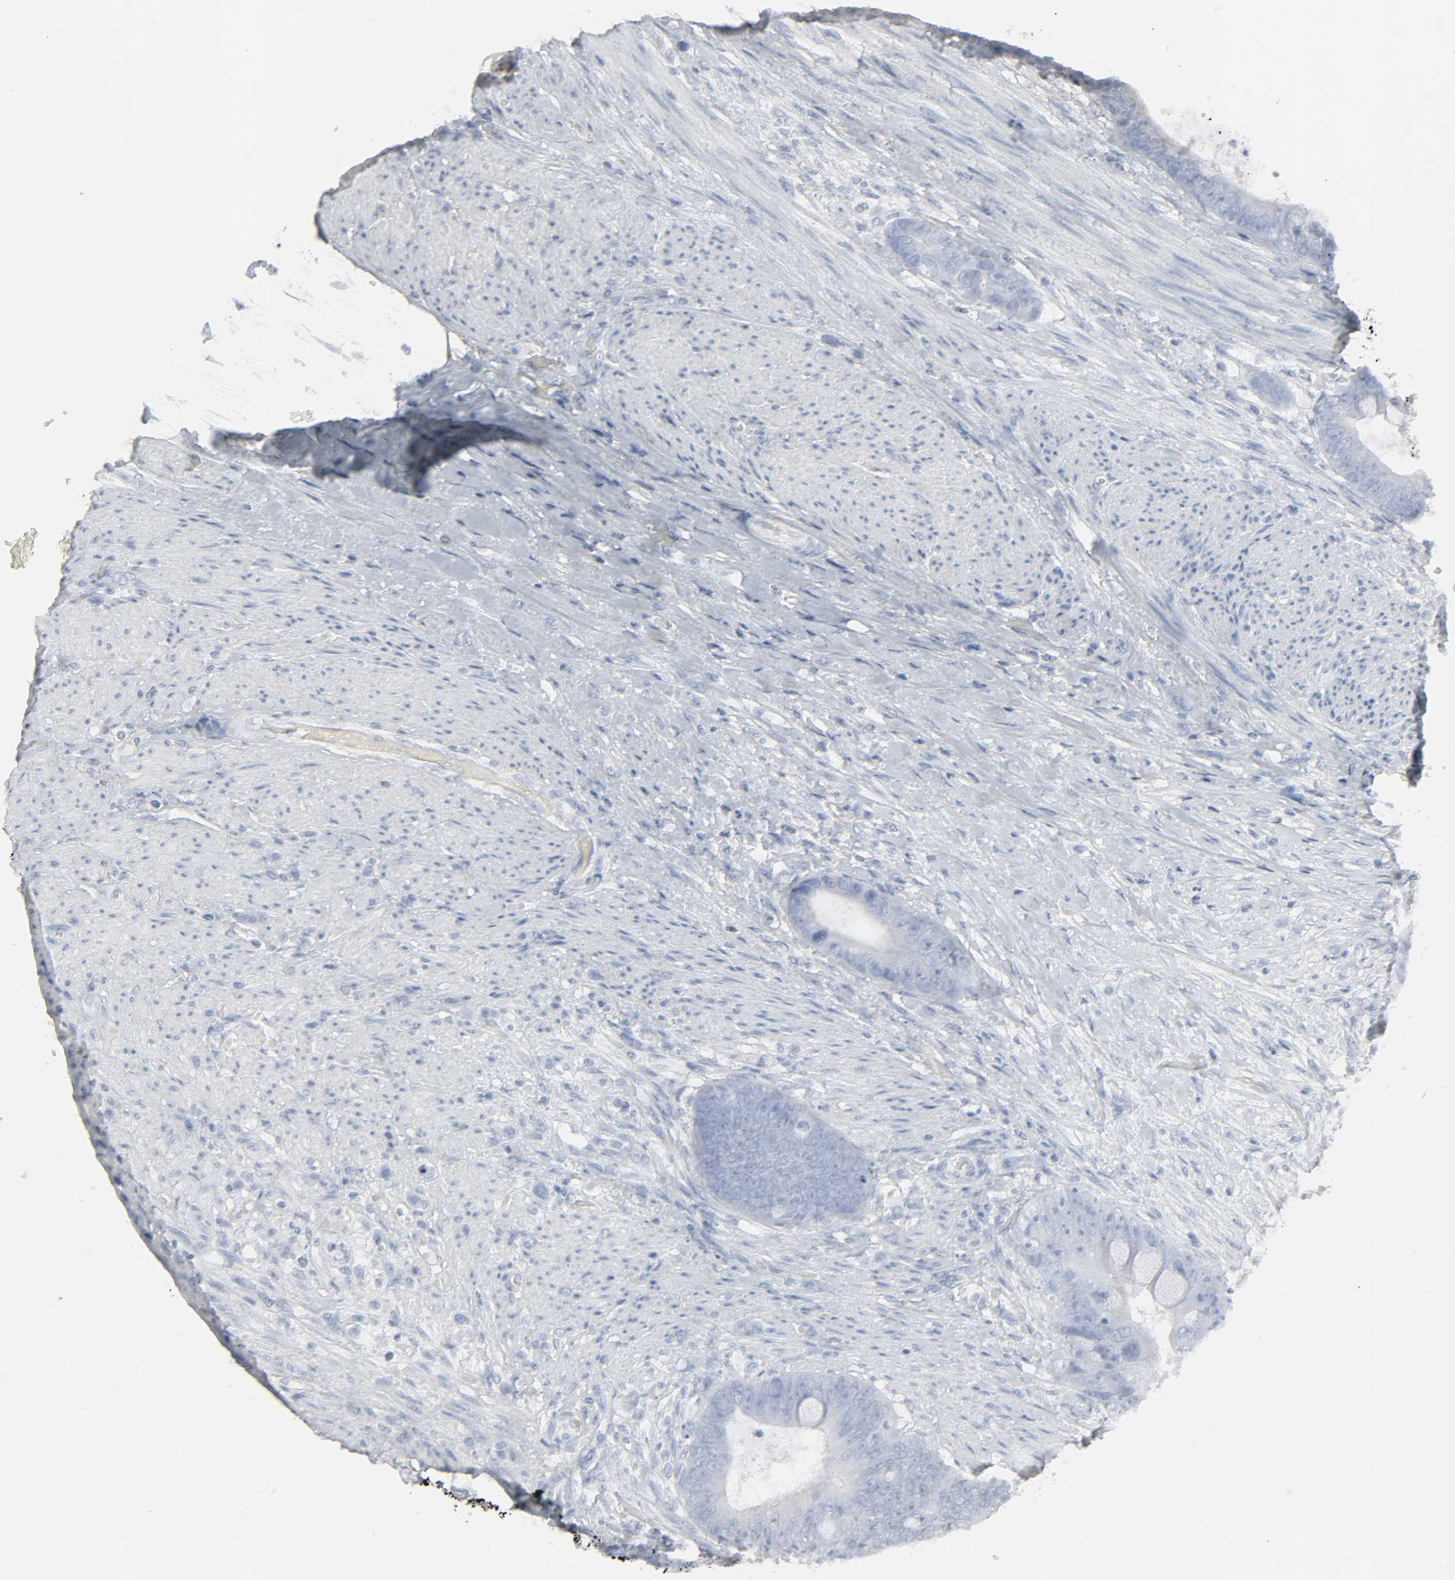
{"staining": {"intensity": "negative", "quantity": "none", "location": "none"}, "tissue": "colorectal cancer", "cell_type": "Tumor cells", "image_type": "cancer", "snomed": [{"axis": "morphology", "description": "Adenocarcinoma, NOS"}, {"axis": "topography", "description": "Rectum"}], "caption": "Image shows no protein staining in tumor cells of adenocarcinoma (colorectal) tissue.", "gene": "ZNF222", "patient": {"sex": "female", "age": 77}}